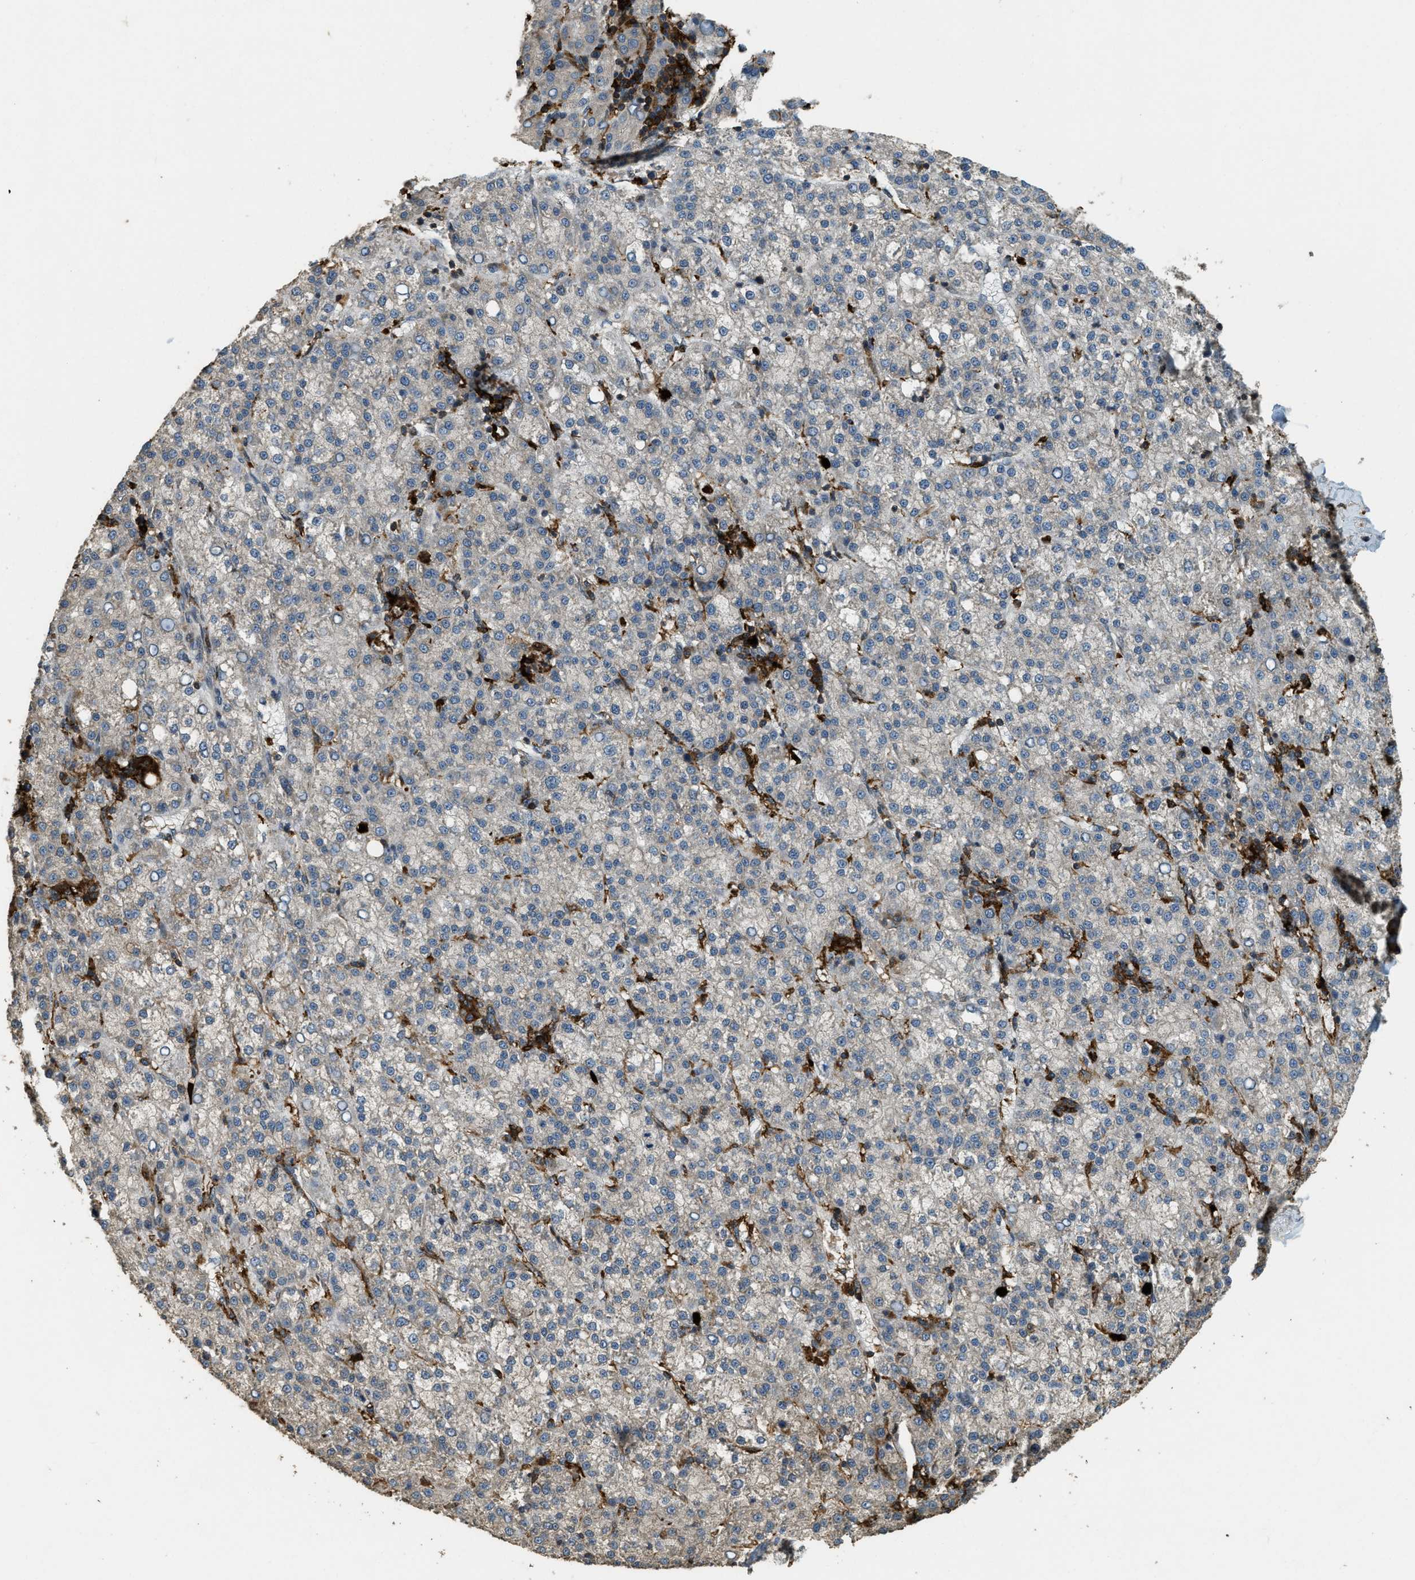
{"staining": {"intensity": "negative", "quantity": "none", "location": "none"}, "tissue": "liver cancer", "cell_type": "Tumor cells", "image_type": "cancer", "snomed": [{"axis": "morphology", "description": "Carcinoma, Hepatocellular, NOS"}, {"axis": "topography", "description": "Liver"}], "caption": "Image shows no significant protein positivity in tumor cells of liver cancer. (Brightfield microscopy of DAB (3,3'-diaminobenzidine) IHC at high magnification).", "gene": "RNF141", "patient": {"sex": "female", "age": 58}}